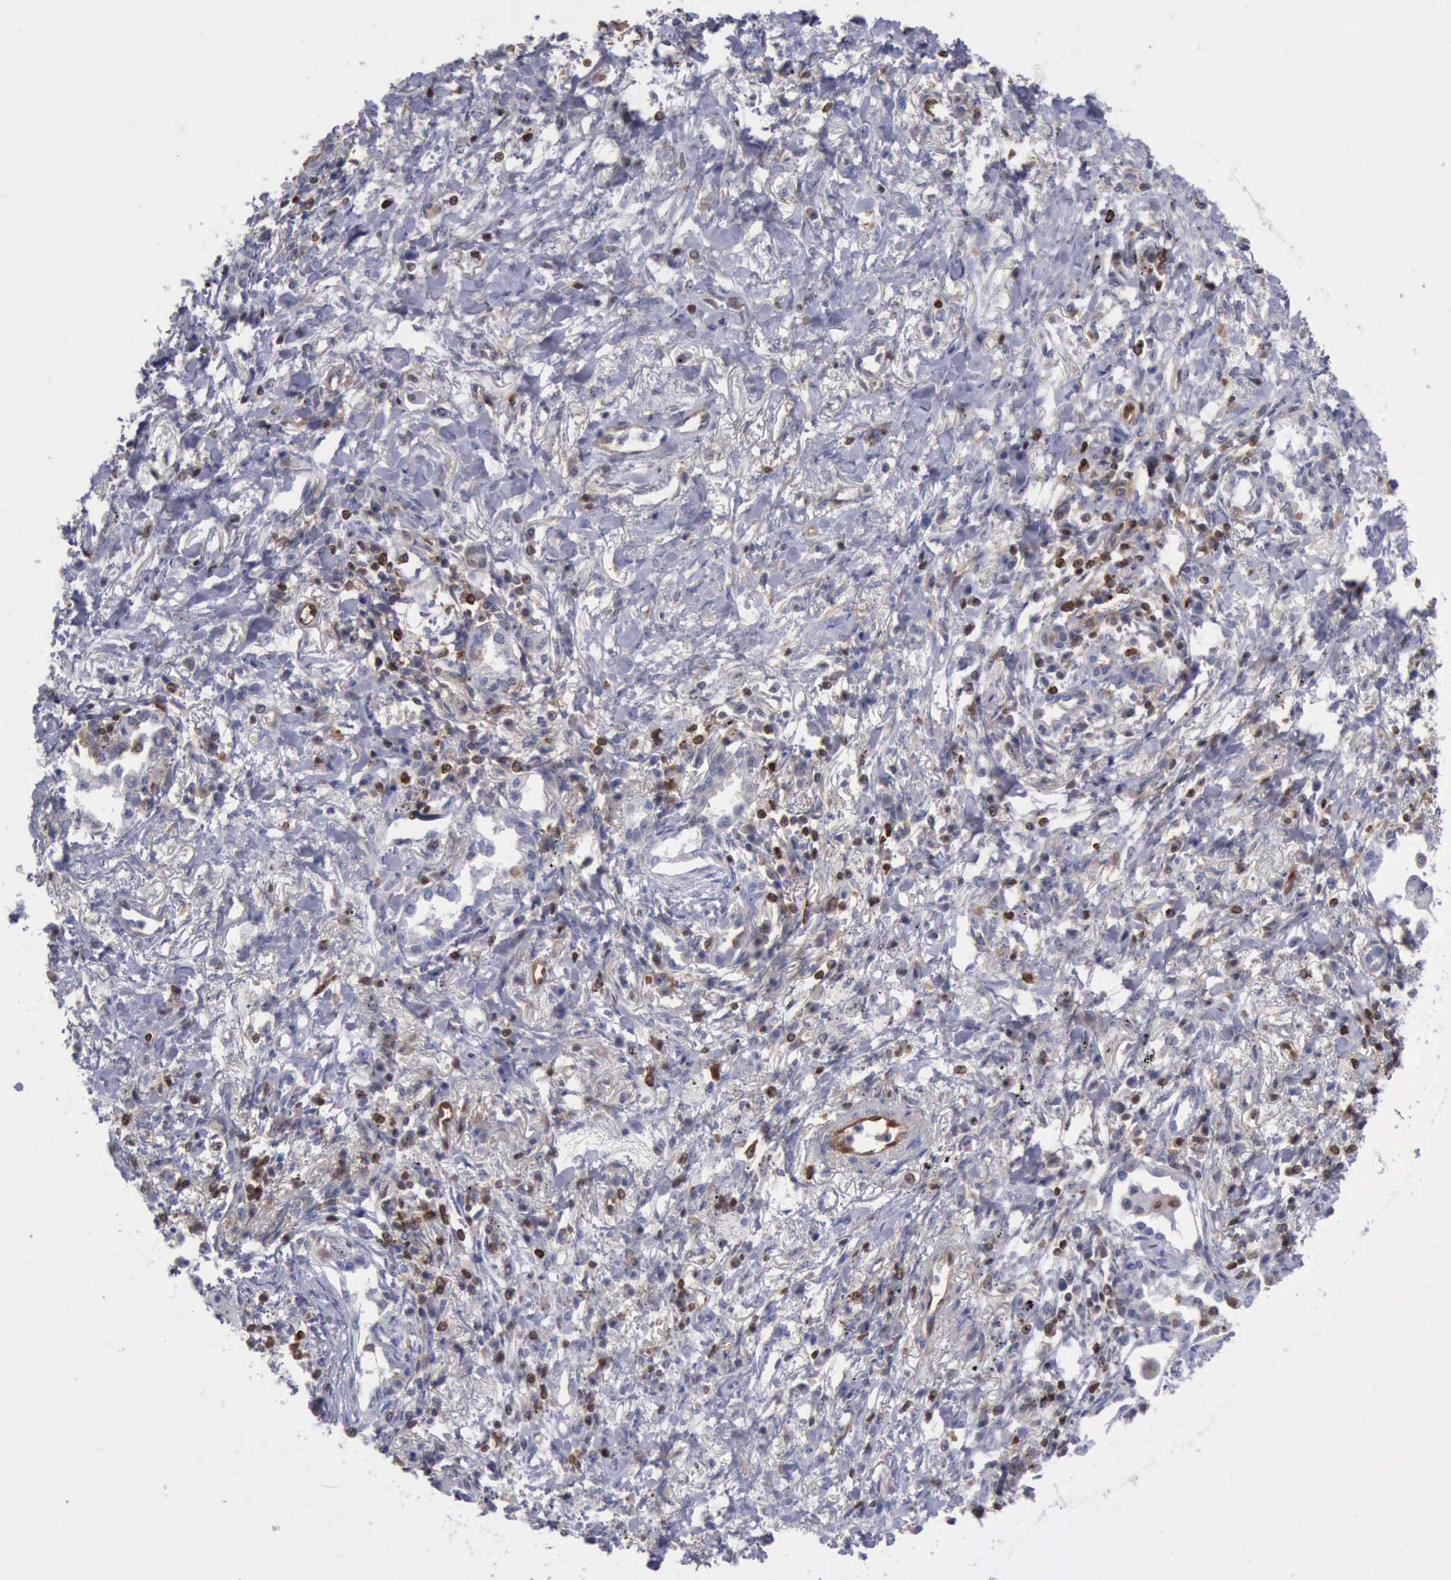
{"staining": {"intensity": "negative", "quantity": "none", "location": "none"}, "tissue": "lung cancer", "cell_type": "Tumor cells", "image_type": "cancer", "snomed": [{"axis": "morphology", "description": "Adenocarcinoma, NOS"}, {"axis": "topography", "description": "Lung"}], "caption": "Immunohistochemical staining of human adenocarcinoma (lung) reveals no significant positivity in tumor cells. Brightfield microscopy of immunohistochemistry stained with DAB (3,3'-diaminobenzidine) (brown) and hematoxylin (blue), captured at high magnification.", "gene": "PDCD4", "patient": {"sex": "male", "age": 60}}